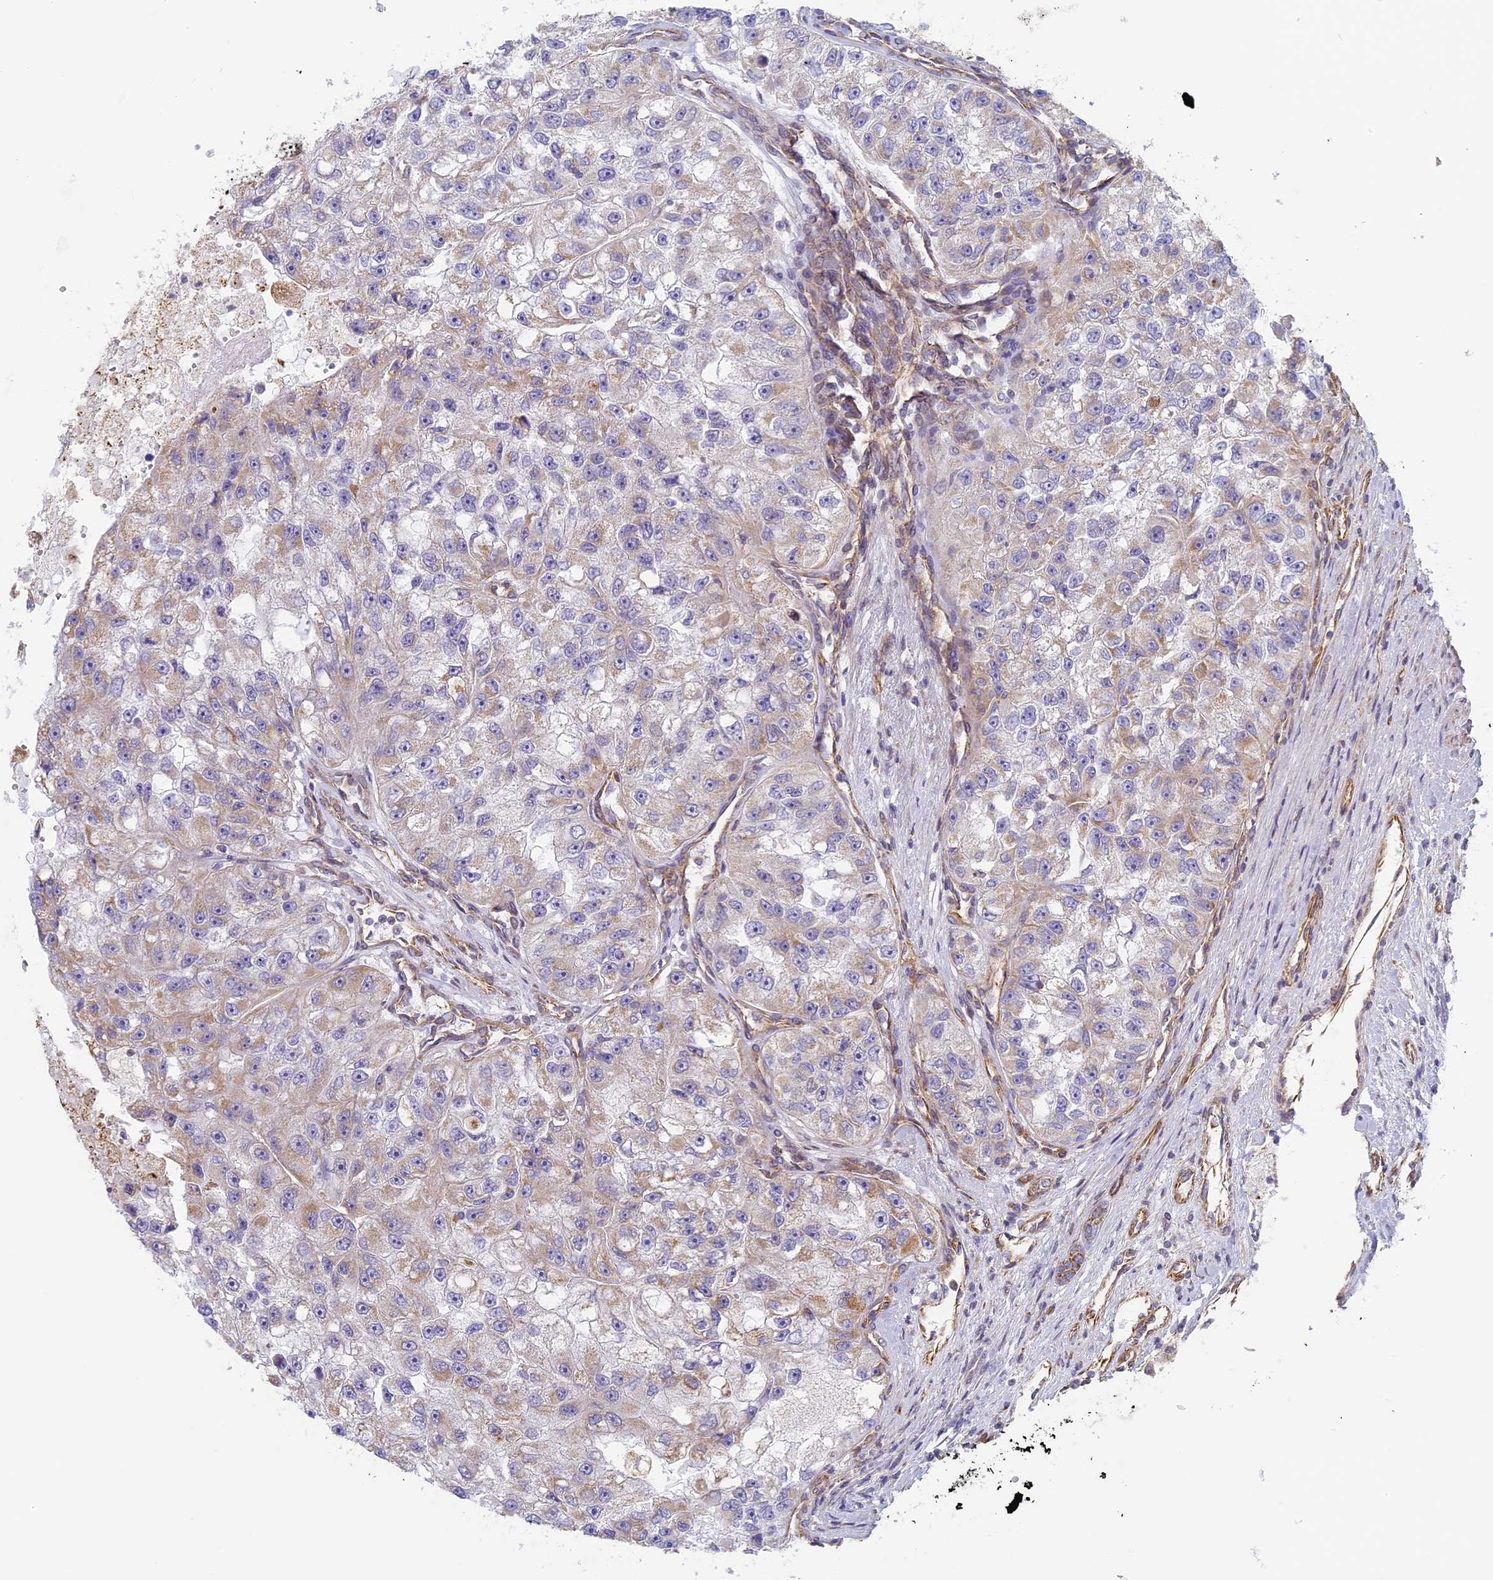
{"staining": {"intensity": "weak", "quantity": "<25%", "location": "cytoplasmic/membranous"}, "tissue": "renal cancer", "cell_type": "Tumor cells", "image_type": "cancer", "snomed": [{"axis": "morphology", "description": "Adenocarcinoma, NOS"}, {"axis": "topography", "description": "Kidney"}], "caption": "Tumor cells show no significant protein expression in adenocarcinoma (renal). (Brightfield microscopy of DAB (3,3'-diaminobenzidine) immunohistochemistry at high magnification).", "gene": "DDA1", "patient": {"sex": "male", "age": 63}}